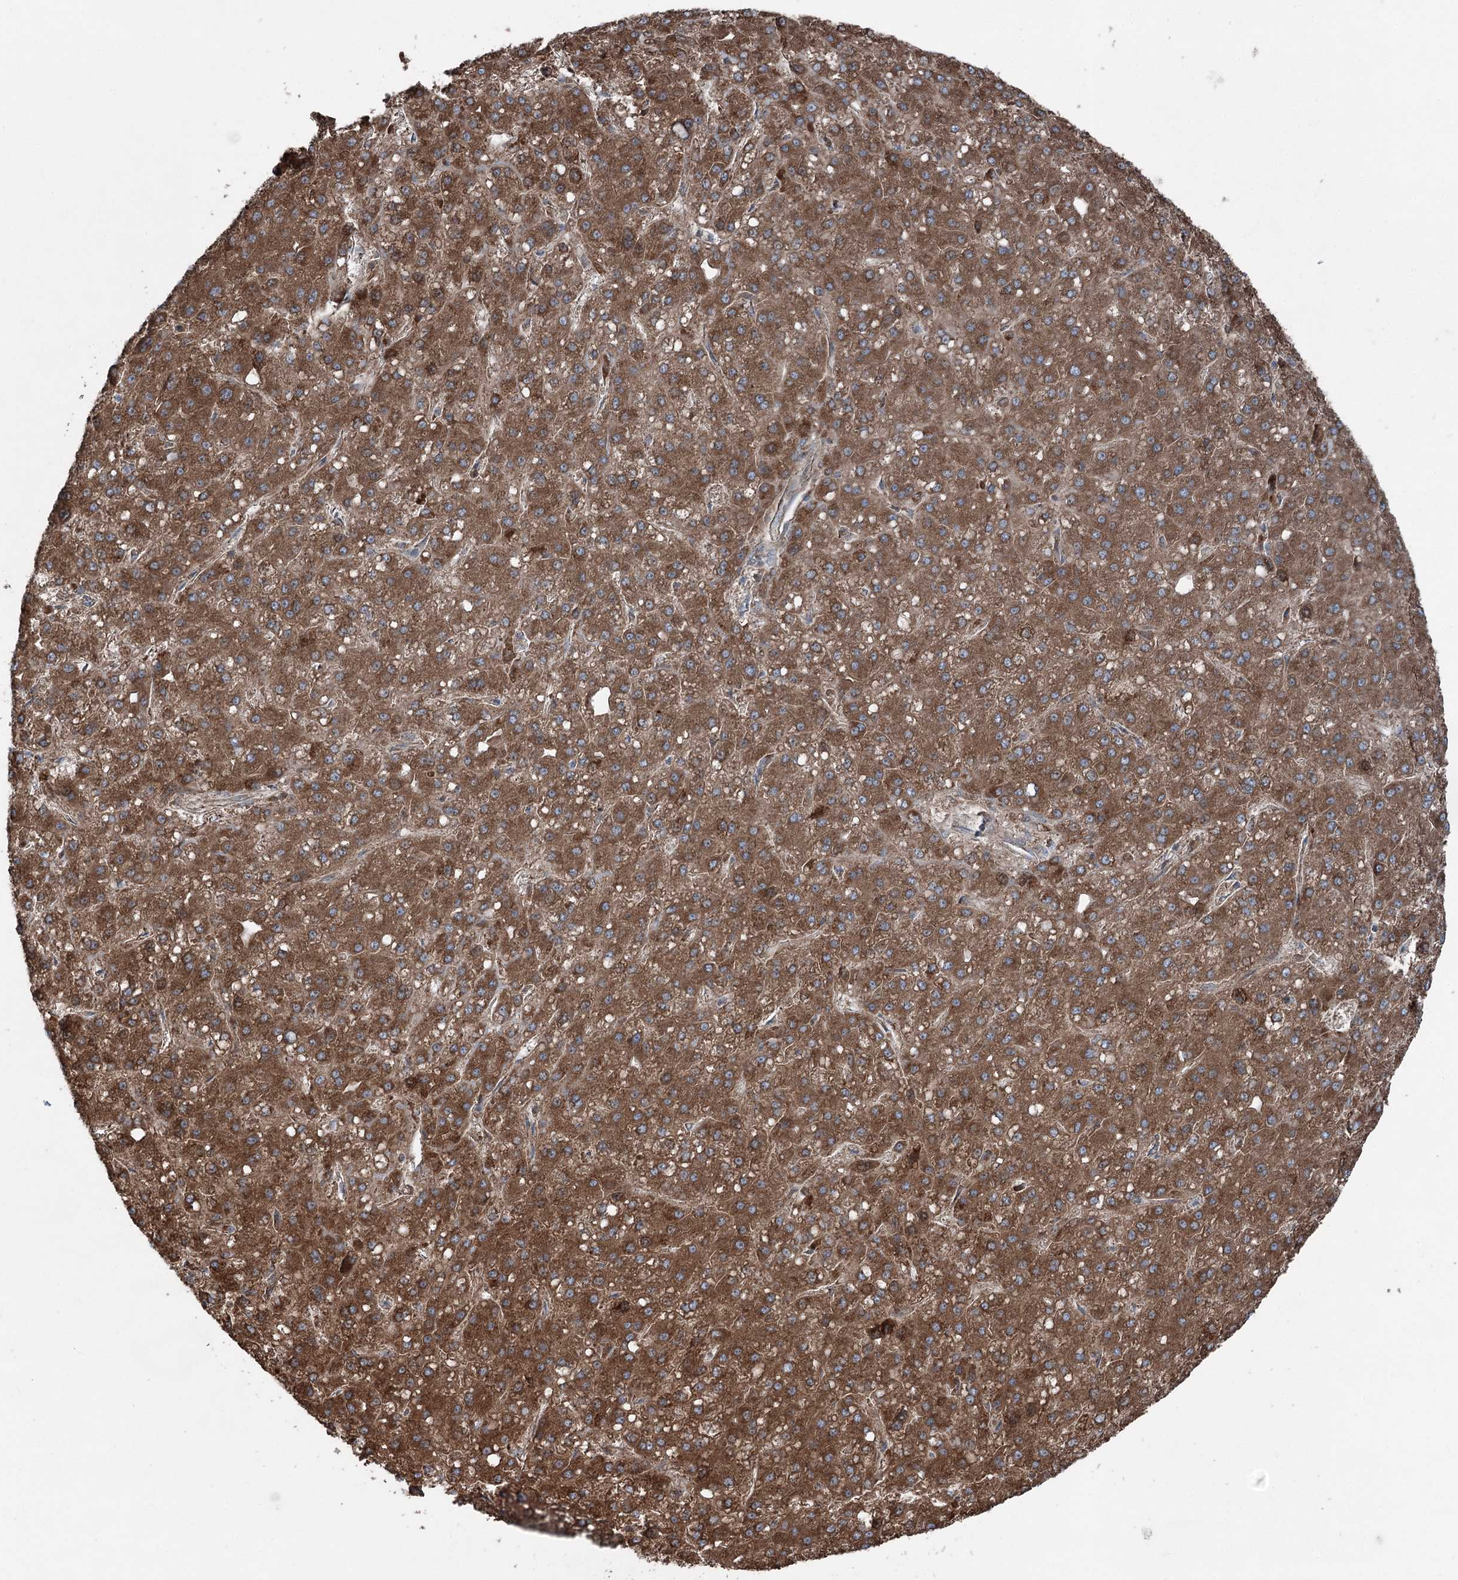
{"staining": {"intensity": "strong", "quantity": ">75%", "location": "cytoplasmic/membranous"}, "tissue": "liver cancer", "cell_type": "Tumor cells", "image_type": "cancer", "snomed": [{"axis": "morphology", "description": "Carcinoma, Hepatocellular, NOS"}, {"axis": "topography", "description": "Liver"}], "caption": "Human liver hepatocellular carcinoma stained with a protein marker displays strong staining in tumor cells.", "gene": "UCN3", "patient": {"sex": "male", "age": 67}}